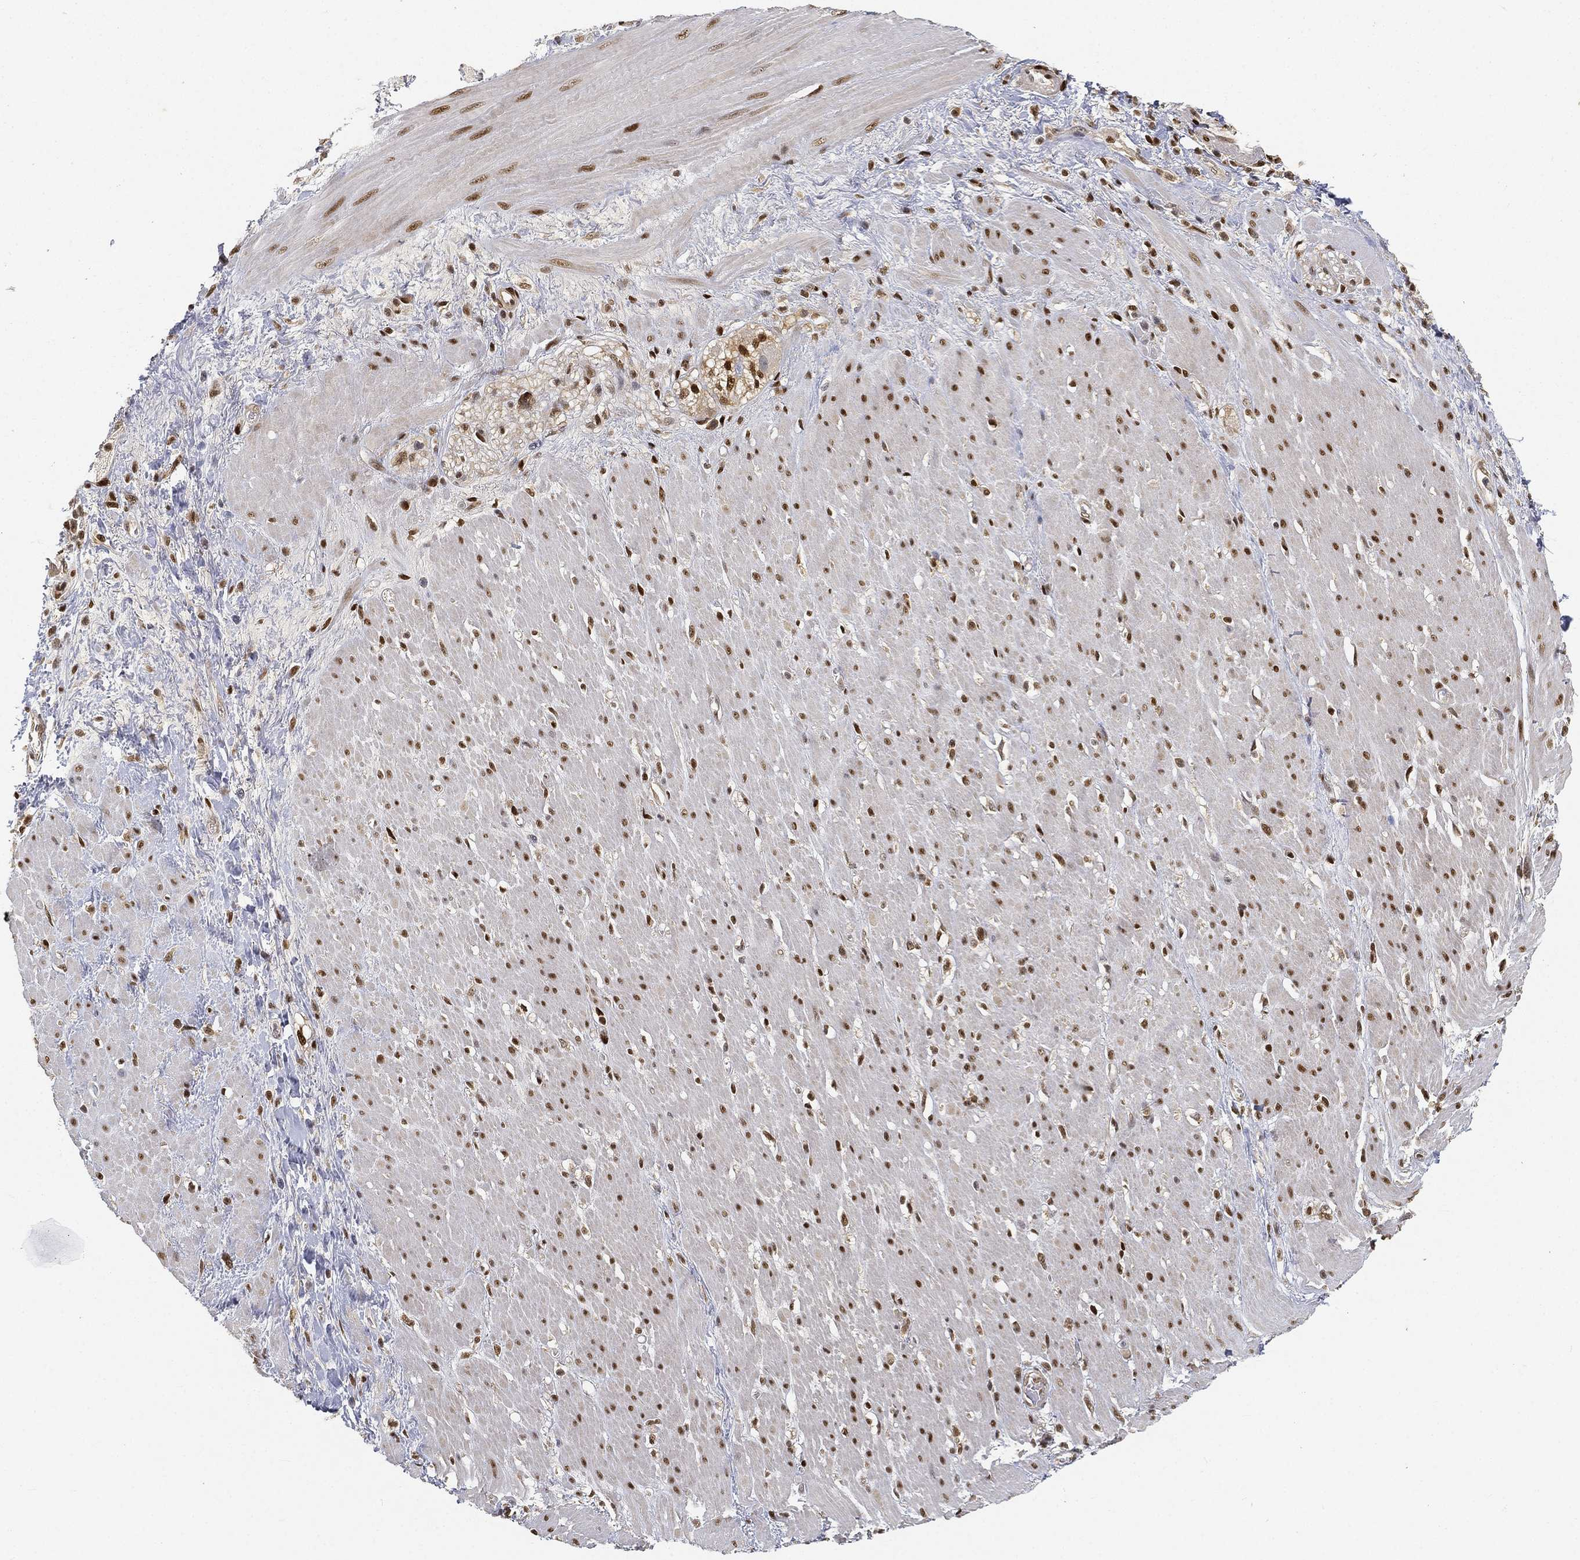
{"staining": {"intensity": "strong", "quantity": "25%-75%", "location": "nuclear"}, "tissue": "smooth muscle", "cell_type": "Smooth muscle cells", "image_type": "normal", "snomed": [{"axis": "morphology", "description": "Normal tissue, NOS"}, {"axis": "topography", "description": "Soft tissue"}, {"axis": "topography", "description": "Smooth muscle"}], "caption": "Immunohistochemistry staining of benign smooth muscle, which exhibits high levels of strong nuclear positivity in about 25%-75% of smooth muscle cells indicating strong nuclear protein positivity. The staining was performed using DAB (3,3'-diaminobenzidine) (brown) for protein detection and nuclei were counterstained in hematoxylin (blue).", "gene": "CRTC3", "patient": {"sex": "male", "age": 72}}